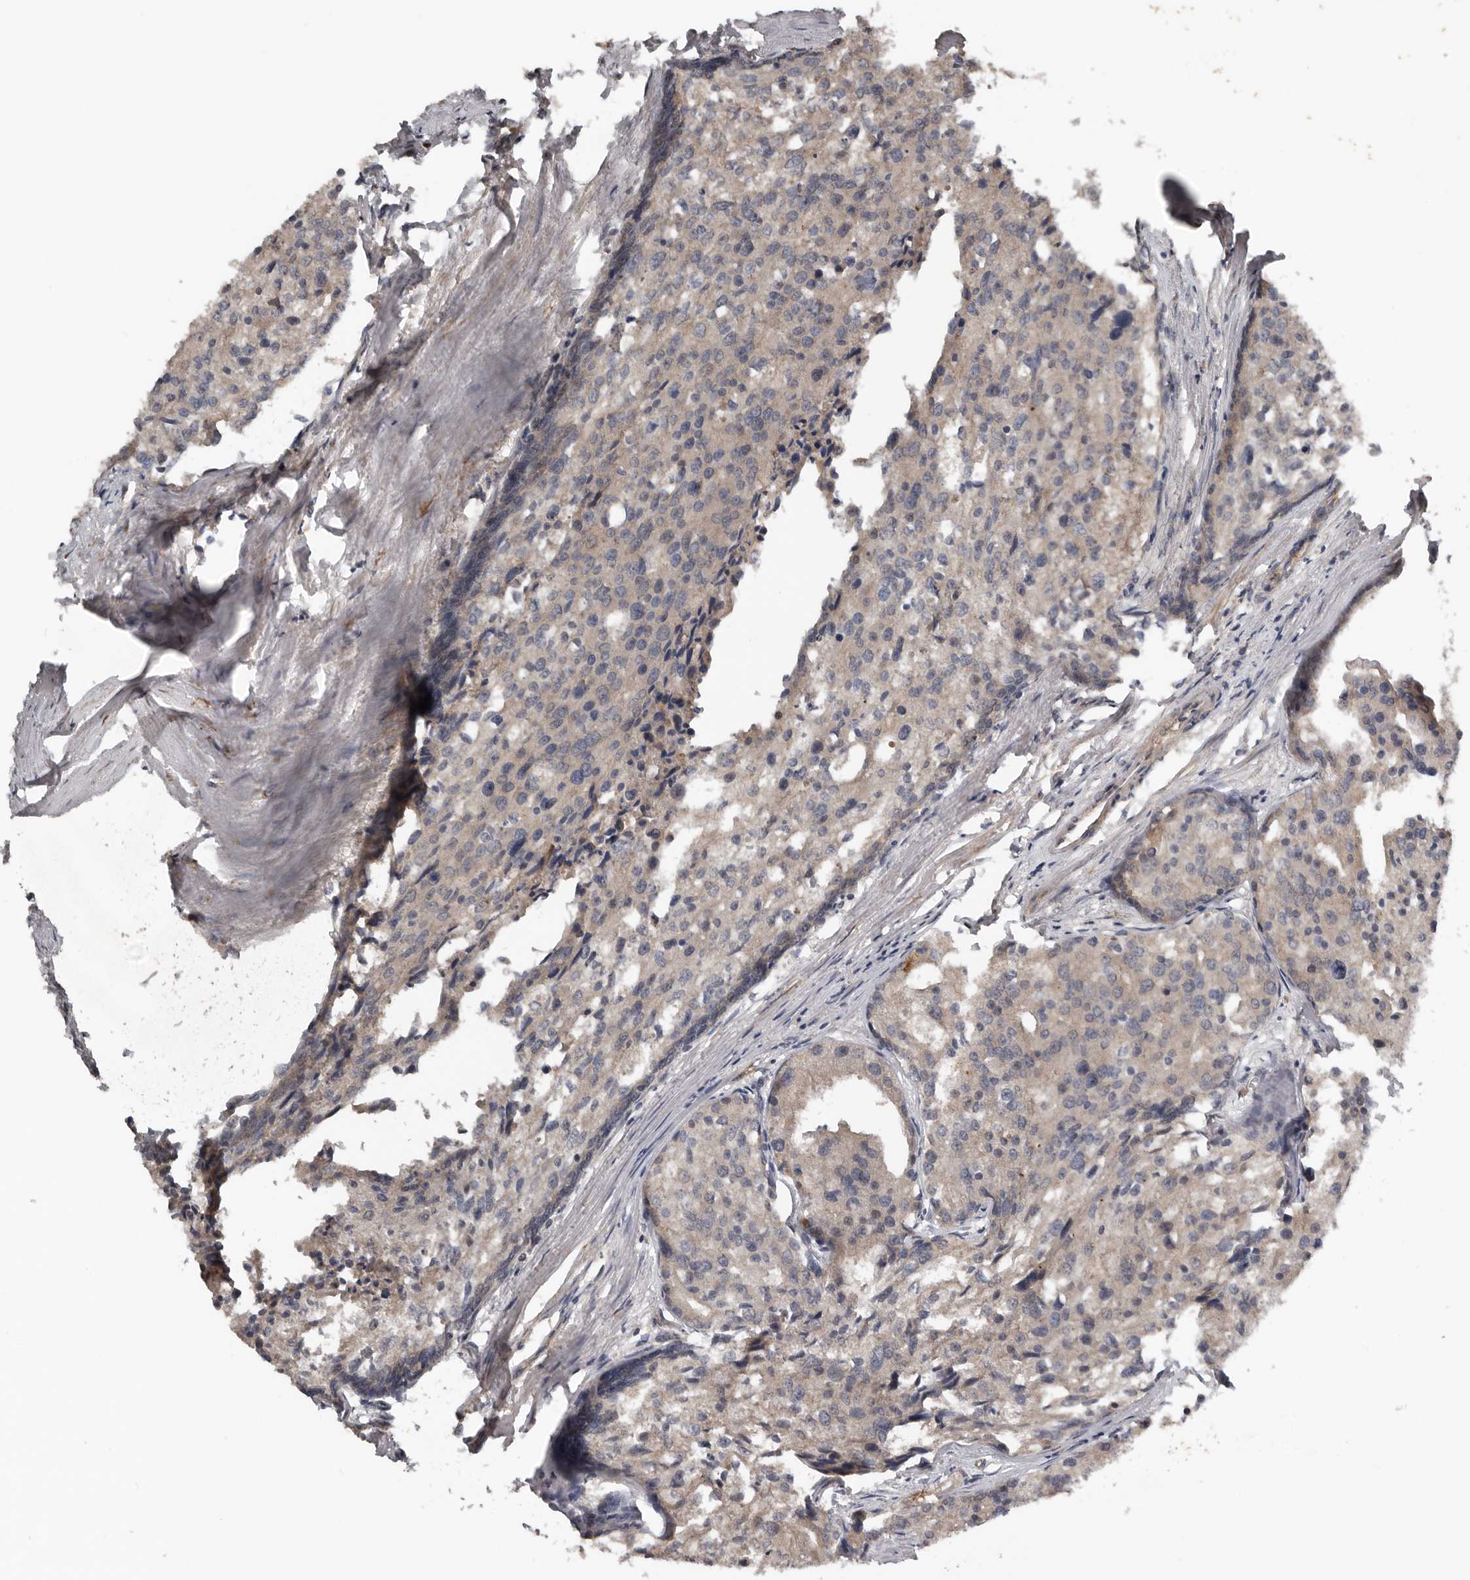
{"staining": {"intensity": "weak", "quantity": "<25%", "location": "cytoplasmic/membranous"}, "tissue": "prostate cancer", "cell_type": "Tumor cells", "image_type": "cancer", "snomed": [{"axis": "morphology", "description": "Adenocarcinoma, High grade"}, {"axis": "topography", "description": "Prostate"}], "caption": "IHC image of neoplastic tissue: human prostate cancer (adenocarcinoma (high-grade)) stained with DAB (3,3'-diaminobenzidine) reveals no significant protein staining in tumor cells.", "gene": "DNAJB4", "patient": {"sex": "male", "age": 50}}